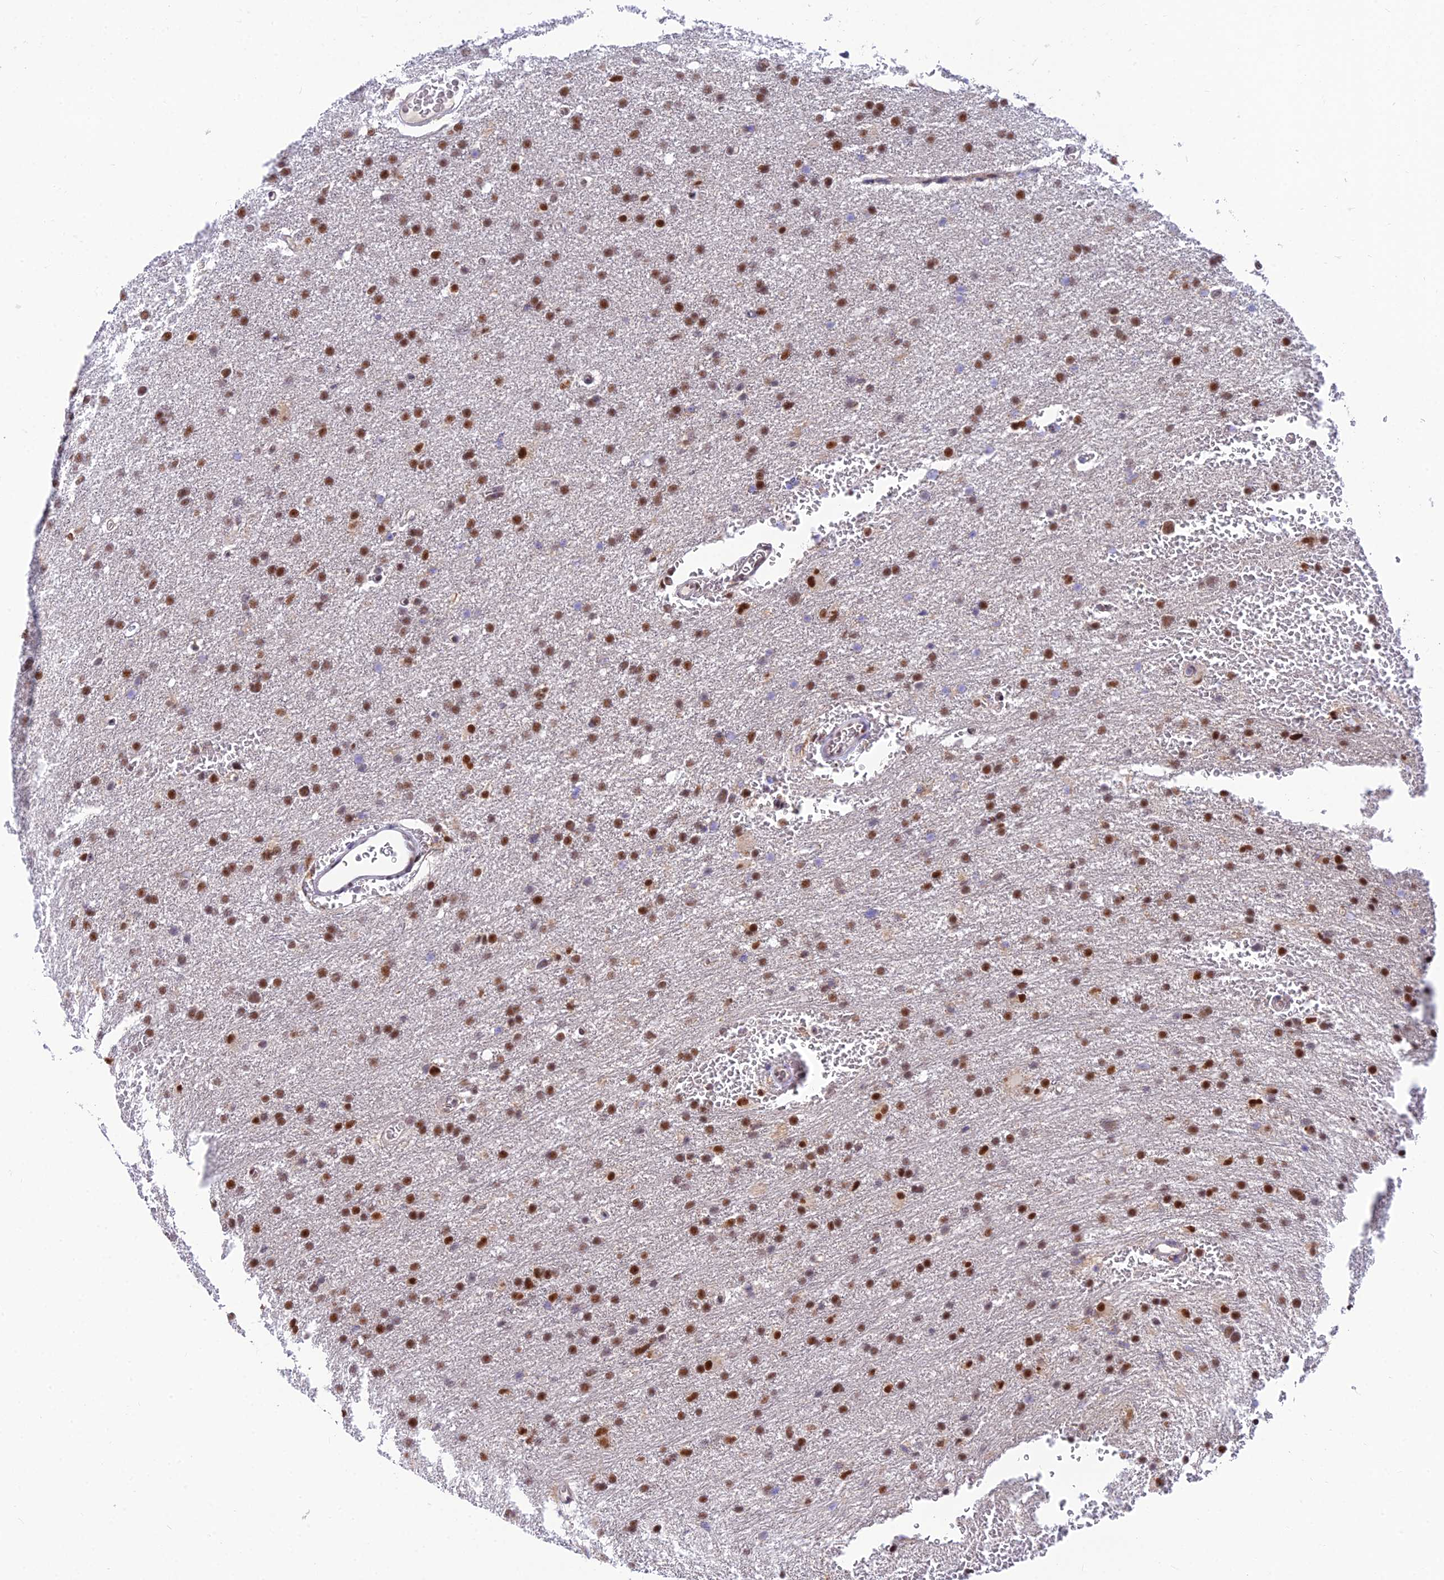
{"staining": {"intensity": "moderate", "quantity": ">75%", "location": "nuclear"}, "tissue": "glioma", "cell_type": "Tumor cells", "image_type": "cancer", "snomed": [{"axis": "morphology", "description": "Glioma, malignant, High grade"}, {"axis": "topography", "description": "Cerebral cortex"}], "caption": "High-power microscopy captured an immunohistochemistry (IHC) histopathology image of high-grade glioma (malignant), revealing moderate nuclear expression in about >75% of tumor cells.", "gene": "C2orf49", "patient": {"sex": "female", "age": 36}}